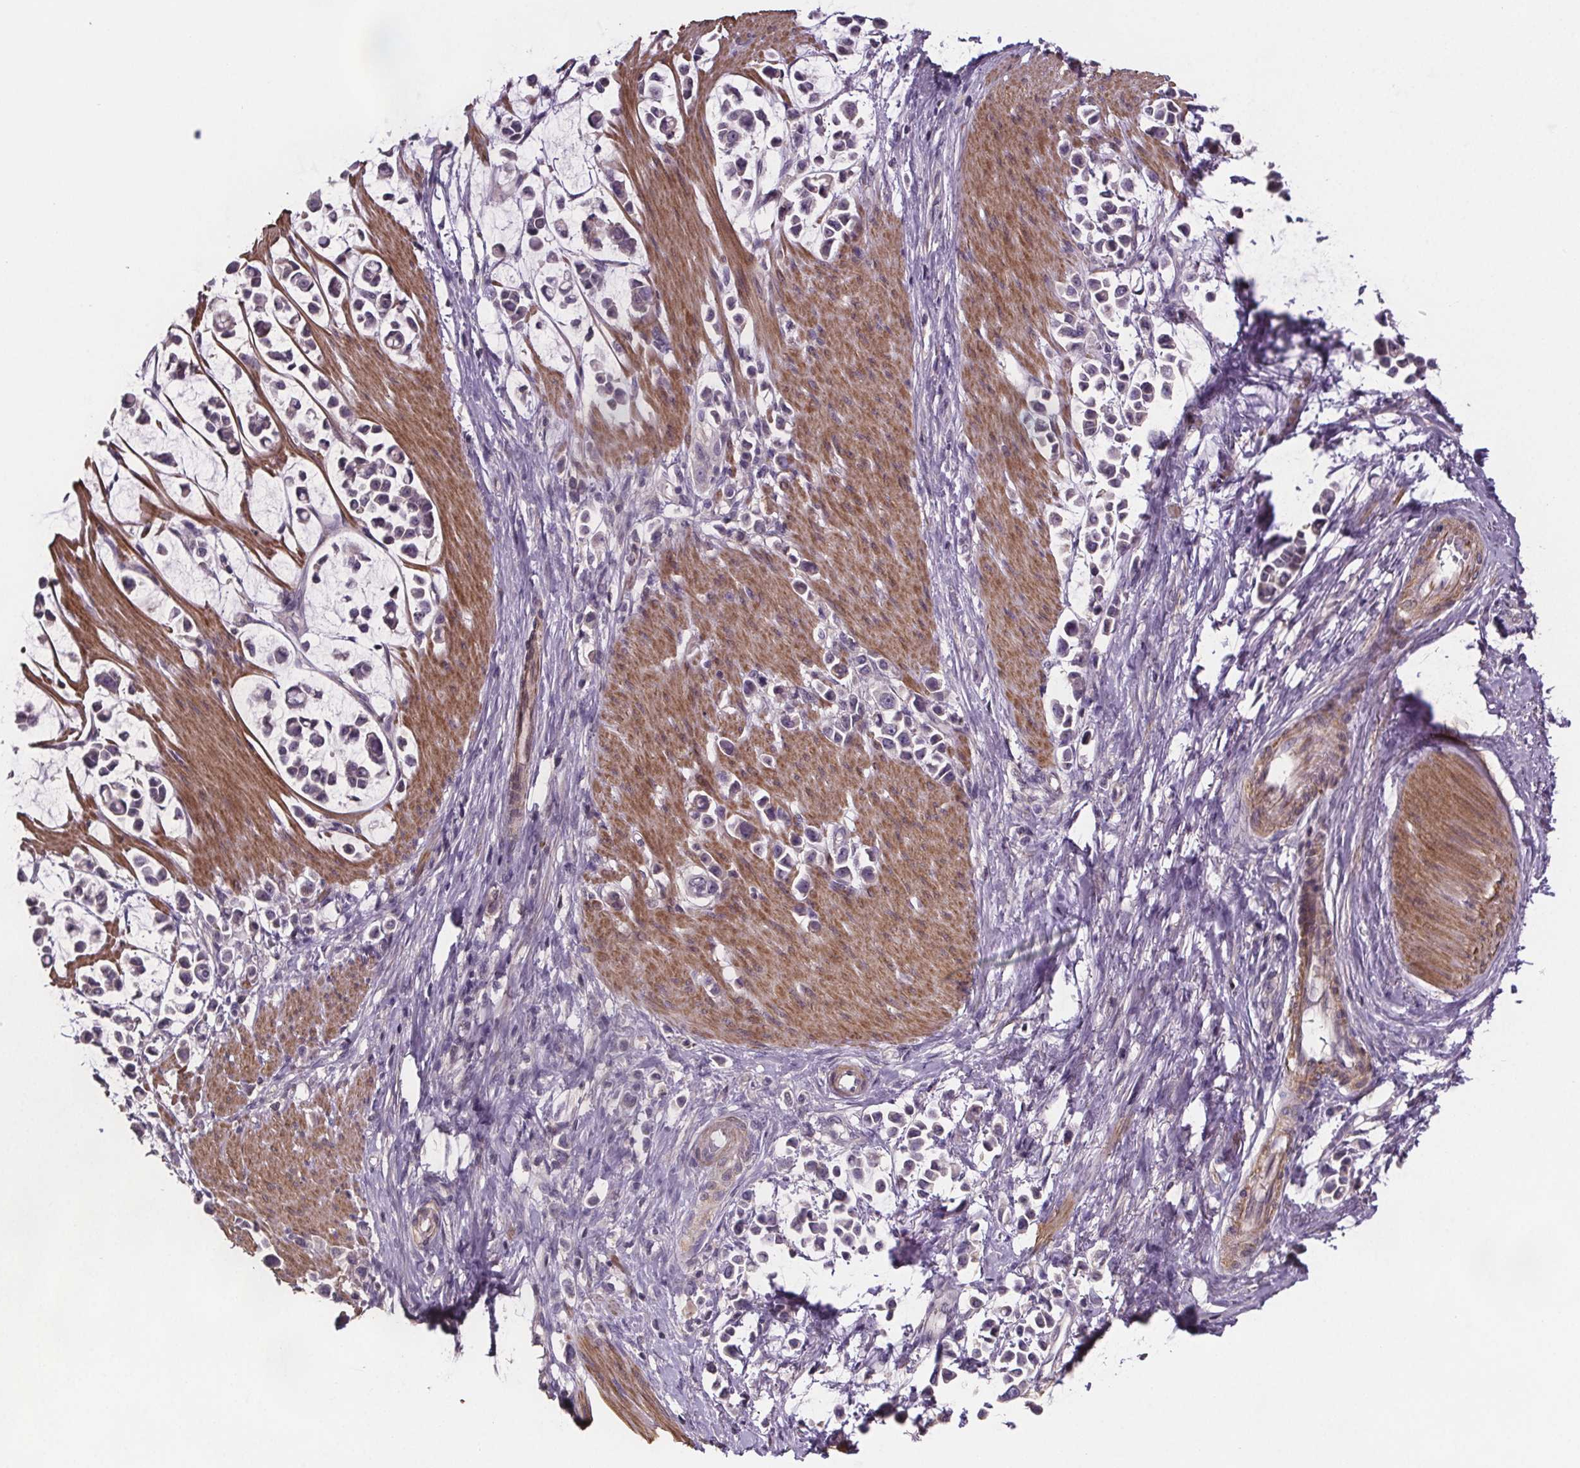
{"staining": {"intensity": "negative", "quantity": "none", "location": "none"}, "tissue": "stomach cancer", "cell_type": "Tumor cells", "image_type": "cancer", "snomed": [{"axis": "morphology", "description": "Adenocarcinoma, NOS"}, {"axis": "topography", "description": "Stomach"}], "caption": "Immunohistochemistry micrograph of human stomach cancer (adenocarcinoma) stained for a protein (brown), which exhibits no positivity in tumor cells. (DAB (3,3'-diaminobenzidine) IHC with hematoxylin counter stain).", "gene": "CLN3", "patient": {"sex": "male", "age": 82}}